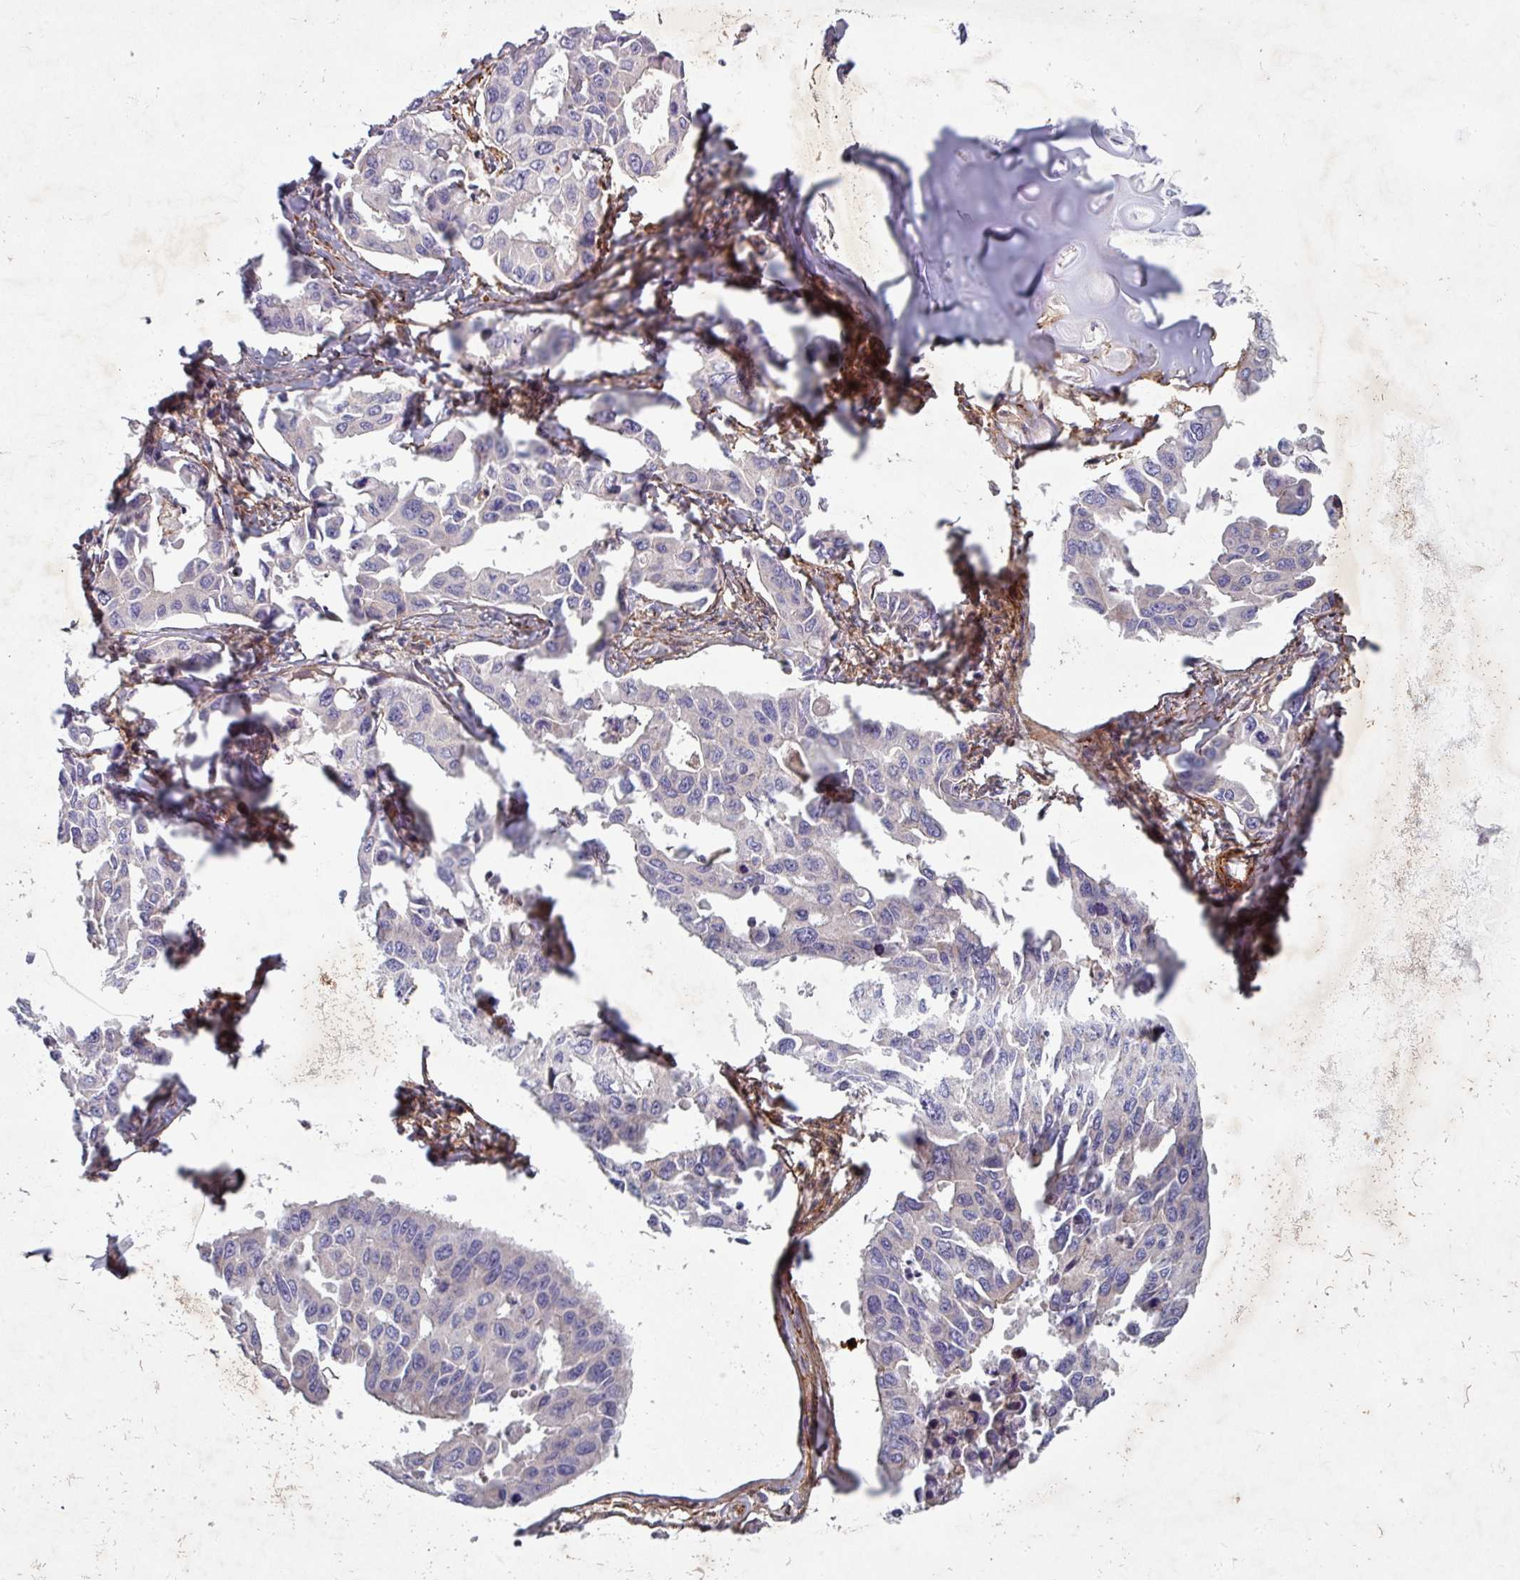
{"staining": {"intensity": "negative", "quantity": "none", "location": "none"}, "tissue": "lung cancer", "cell_type": "Tumor cells", "image_type": "cancer", "snomed": [{"axis": "morphology", "description": "Adenocarcinoma, NOS"}, {"axis": "topography", "description": "Lung"}], "caption": "An image of human lung adenocarcinoma is negative for staining in tumor cells. (DAB (3,3'-diaminobenzidine) IHC with hematoxylin counter stain).", "gene": "ATP2C2", "patient": {"sex": "male", "age": 64}}